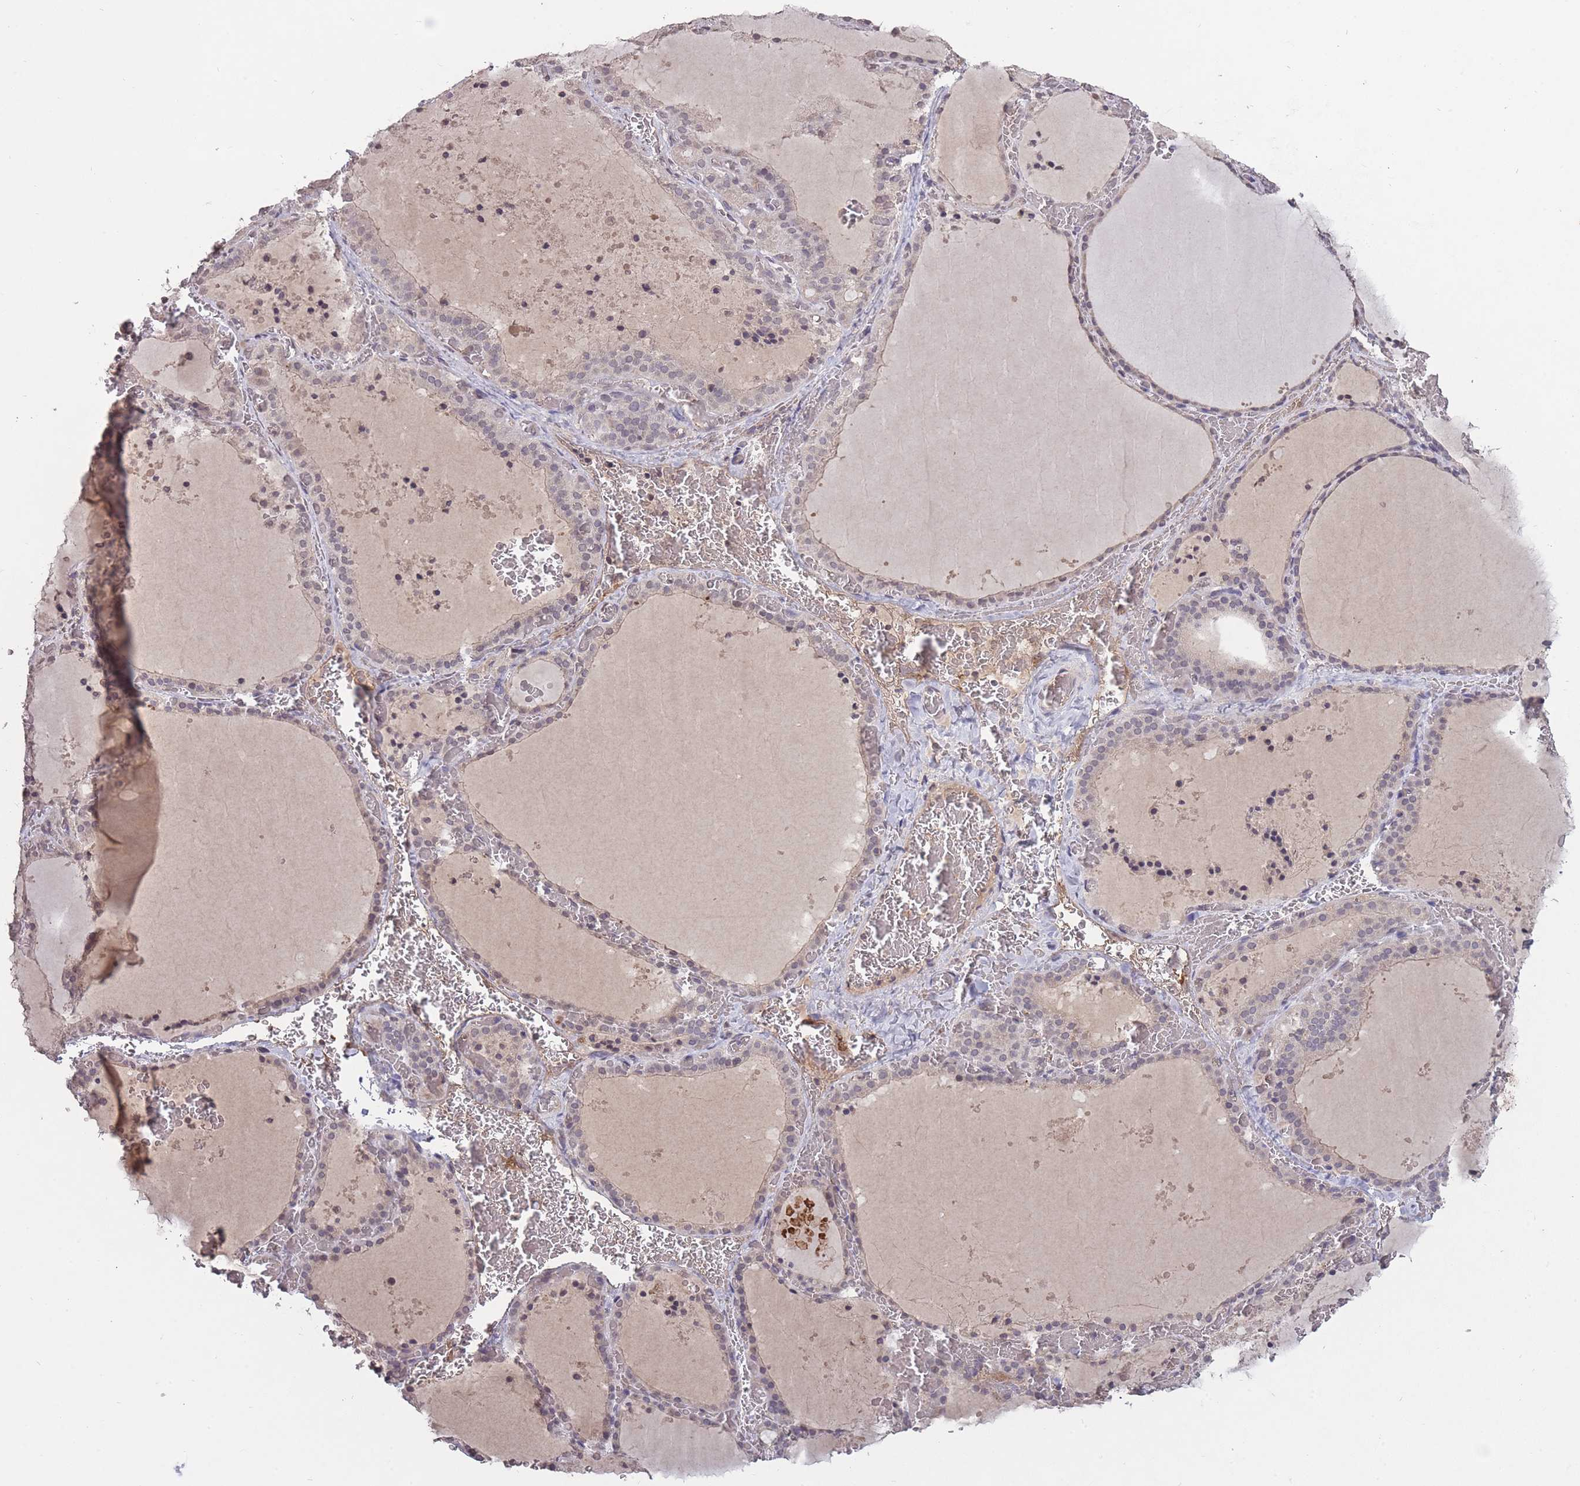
{"staining": {"intensity": "negative", "quantity": "none", "location": "none"}, "tissue": "thyroid gland", "cell_type": "Glandular cells", "image_type": "normal", "snomed": [{"axis": "morphology", "description": "Normal tissue, NOS"}, {"axis": "topography", "description": "Thyroid gland"}], "caption": "Immunohistochemical staining of normal thyroid gland displays no significant positivity in glandular cells.", "gene": "ADCYAP1R1", "patient": {"sex": "female", "age": 39}}